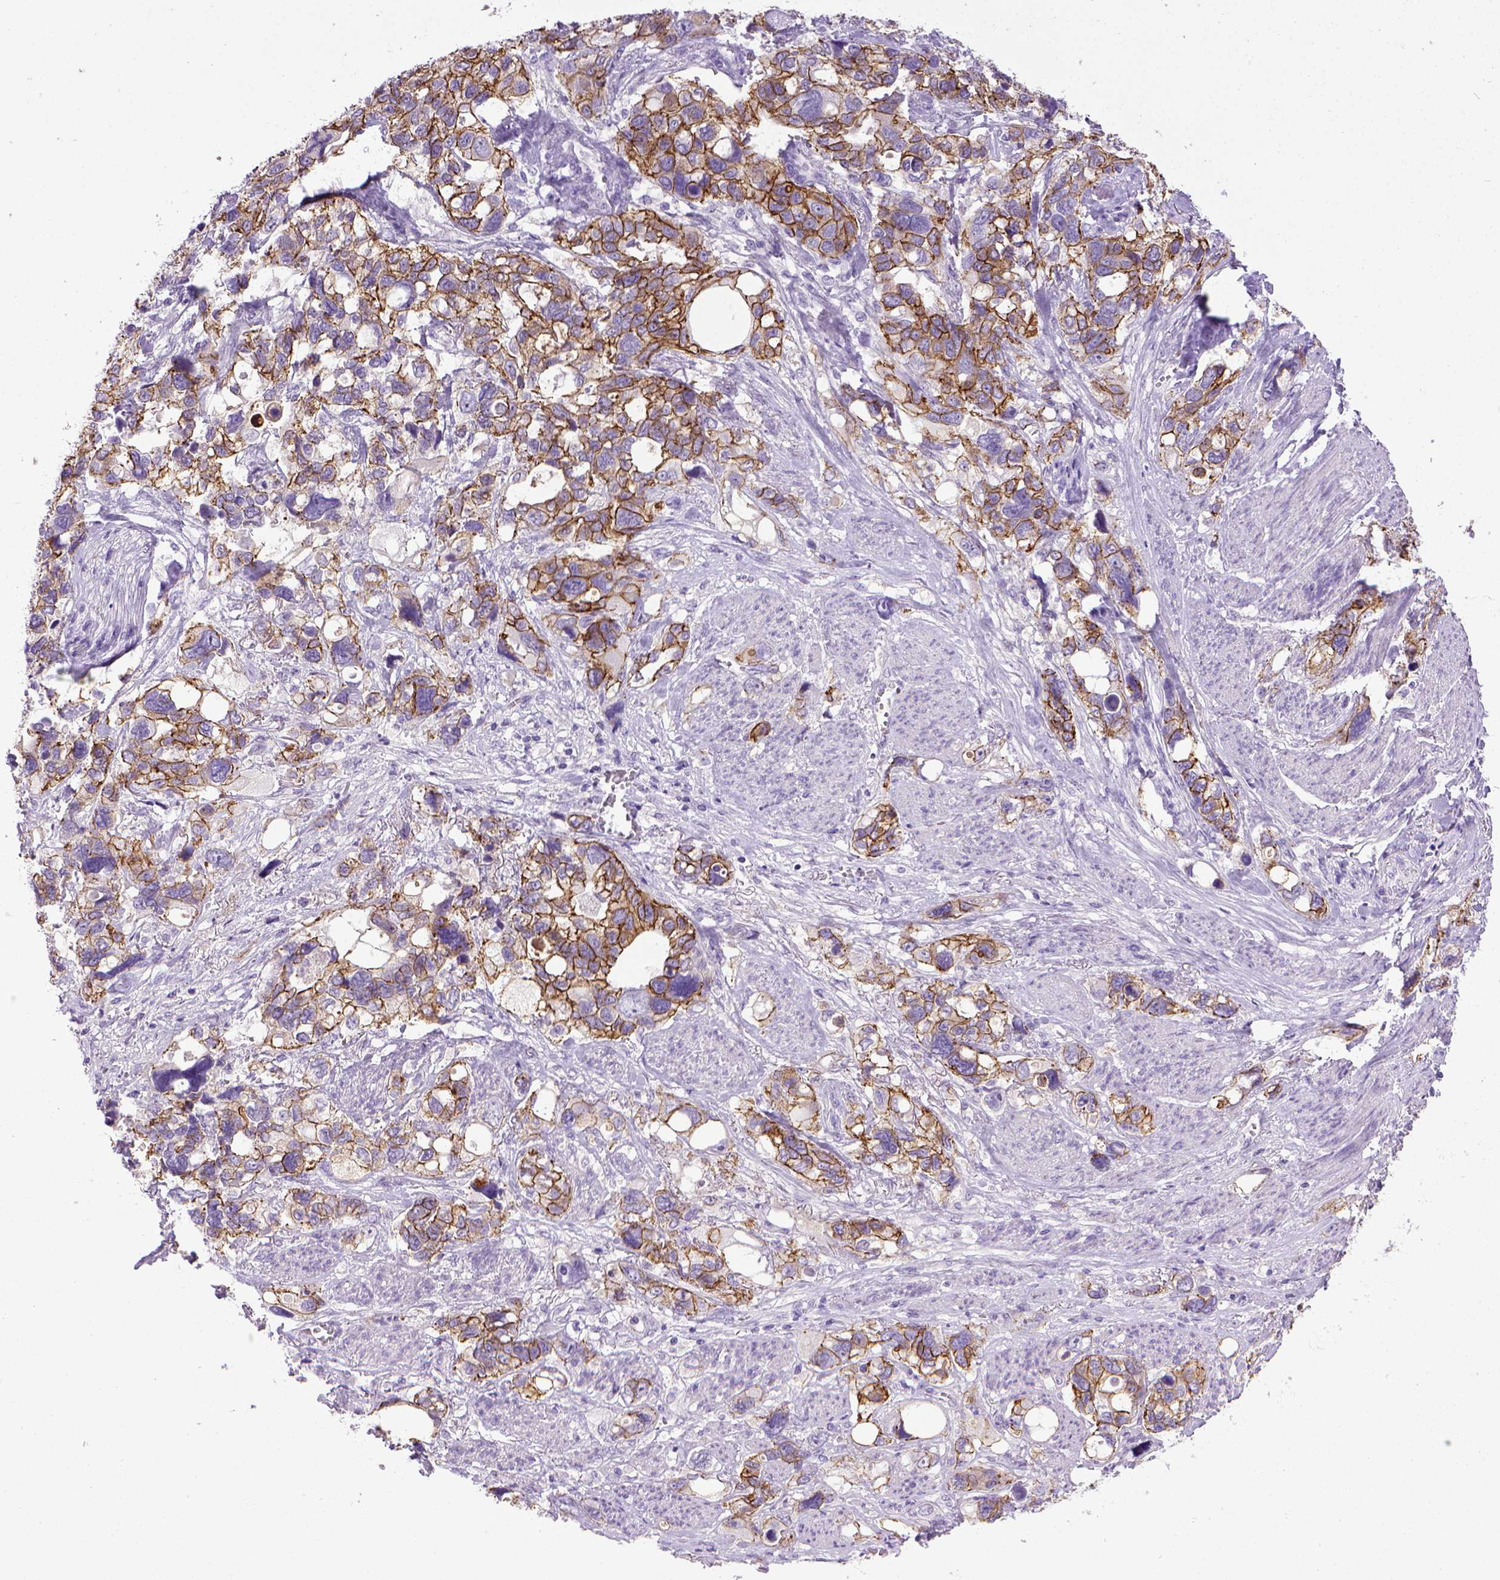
{"staining": {"intensity": "strong", "quantity": ">75%", "location": "cytoplasmic/membranous"}, "tissue": "stomach cancer", "cell_type": "Tumor cells", "image_type": "cancer", "snomed": [{"axis": "morphology", "description": "Adenocarcinoma, NOS"}, {"axis": "topography", "description": "Stomach, upper"}], "caption": "Adenocarcinoma (stomach) was stained to show a protein in brown. There is high levels of strong cytoplasmic/membranous positivity in about >75% of tumor cells. (DAB (3,3'-diaminobenzidine) = brown stain, brightfield microscopy at high magnification).", "gene": "CDH1", "patient": {"sex": "female", "age": 81}}